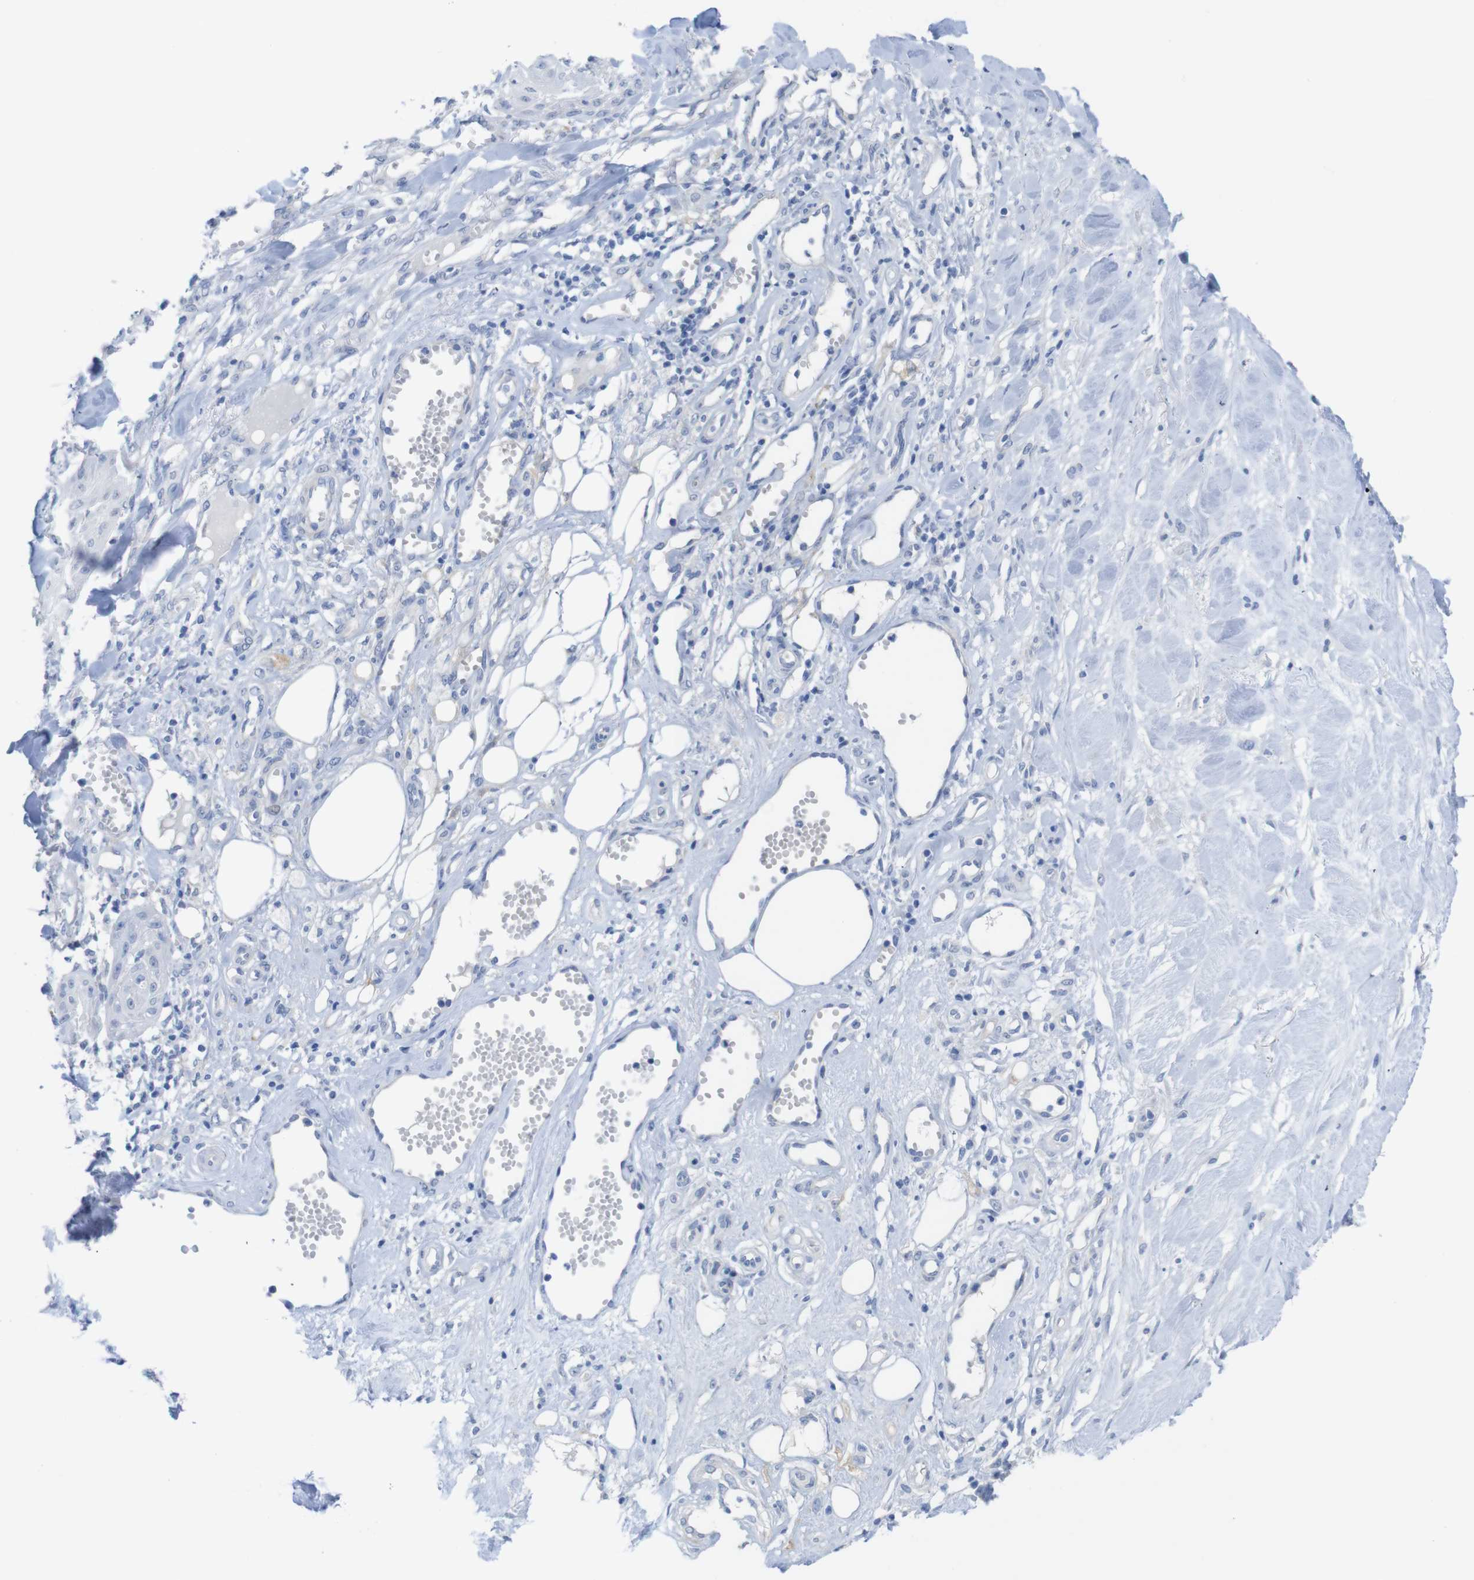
{"staining": {"intensity": "negative", "quantity": "none", "location": "none"}, "tissue": "skin cancer", "cell_type": "Tumor cells", "image_type": "cancer", "snomed": [{"axis": "morphology", "description": "Squamous cell carcinoma, NOS"}, {"axis": "topography", "description": "Skin"}], "caption": "Protein analysis of skin squamous cell carcinoma displays no significant positivity in tumor cells. (Immunohistochemistry, brightfield microscopy, high magnification).", "gene": "PNMA1", "patient": {"sex": "male", "age": 74}}